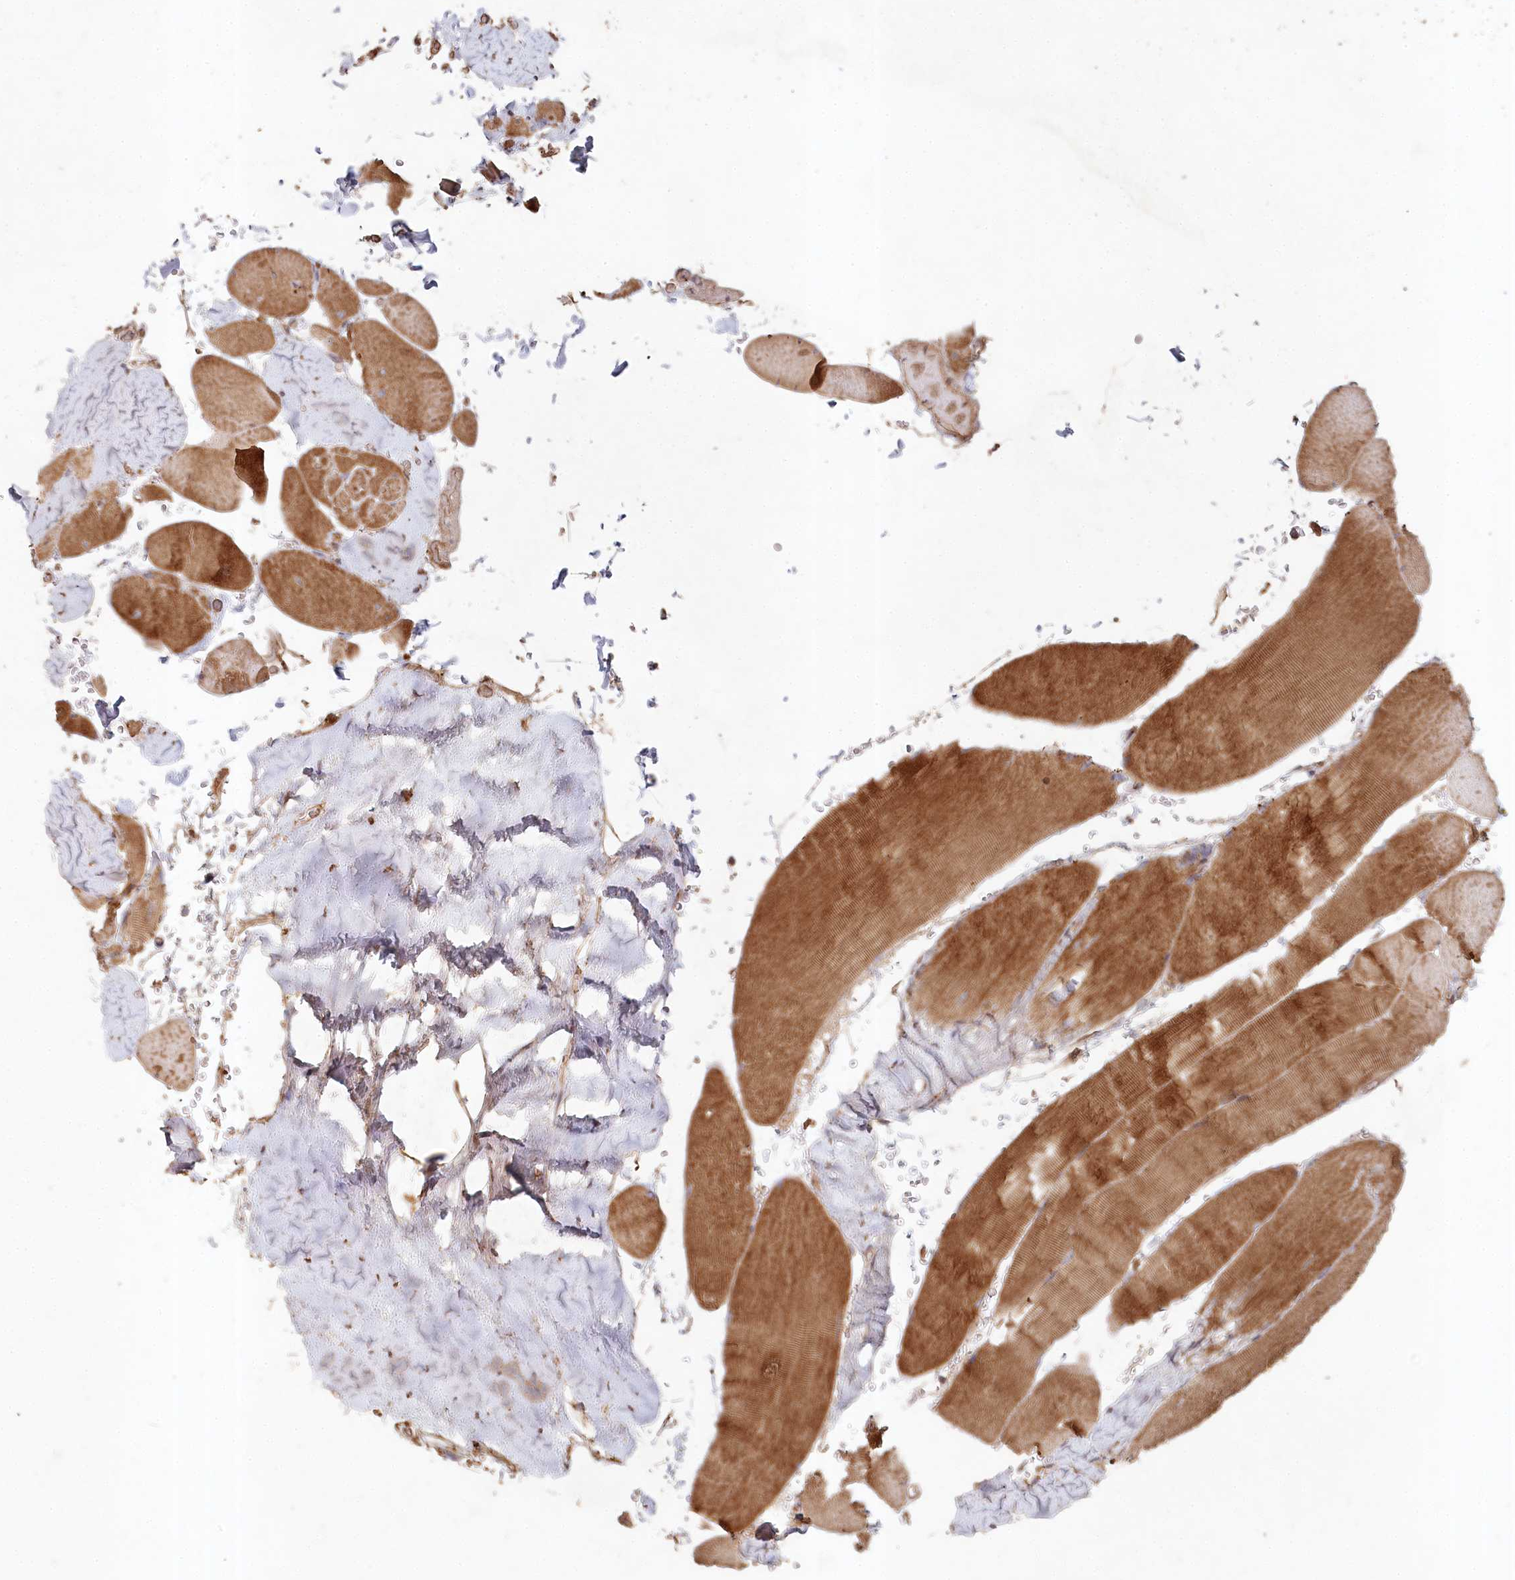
{"staining": {"intensity": "moderate", "quantity": ">75%", "location": "cytoplasmic/membranous"}, "tissue": "skeletal muscle", "cell_type": "Myocytes", "image_type": "normal", "snomed": [{"axis": "morphology", "description": "Normal tissue, NOS"}, {"axis": "topography", "description": "Skeletal muscle"}, {"axis": "topography", "description": "Head-Neck"}], "caption": "A brown stain shows moderate cytoplasmic/membranous staining of a protein in myocytes of unremarkable human skeletal muscle.", "gene": "HAL", "patient": {"sex": "male", "age": 66}}